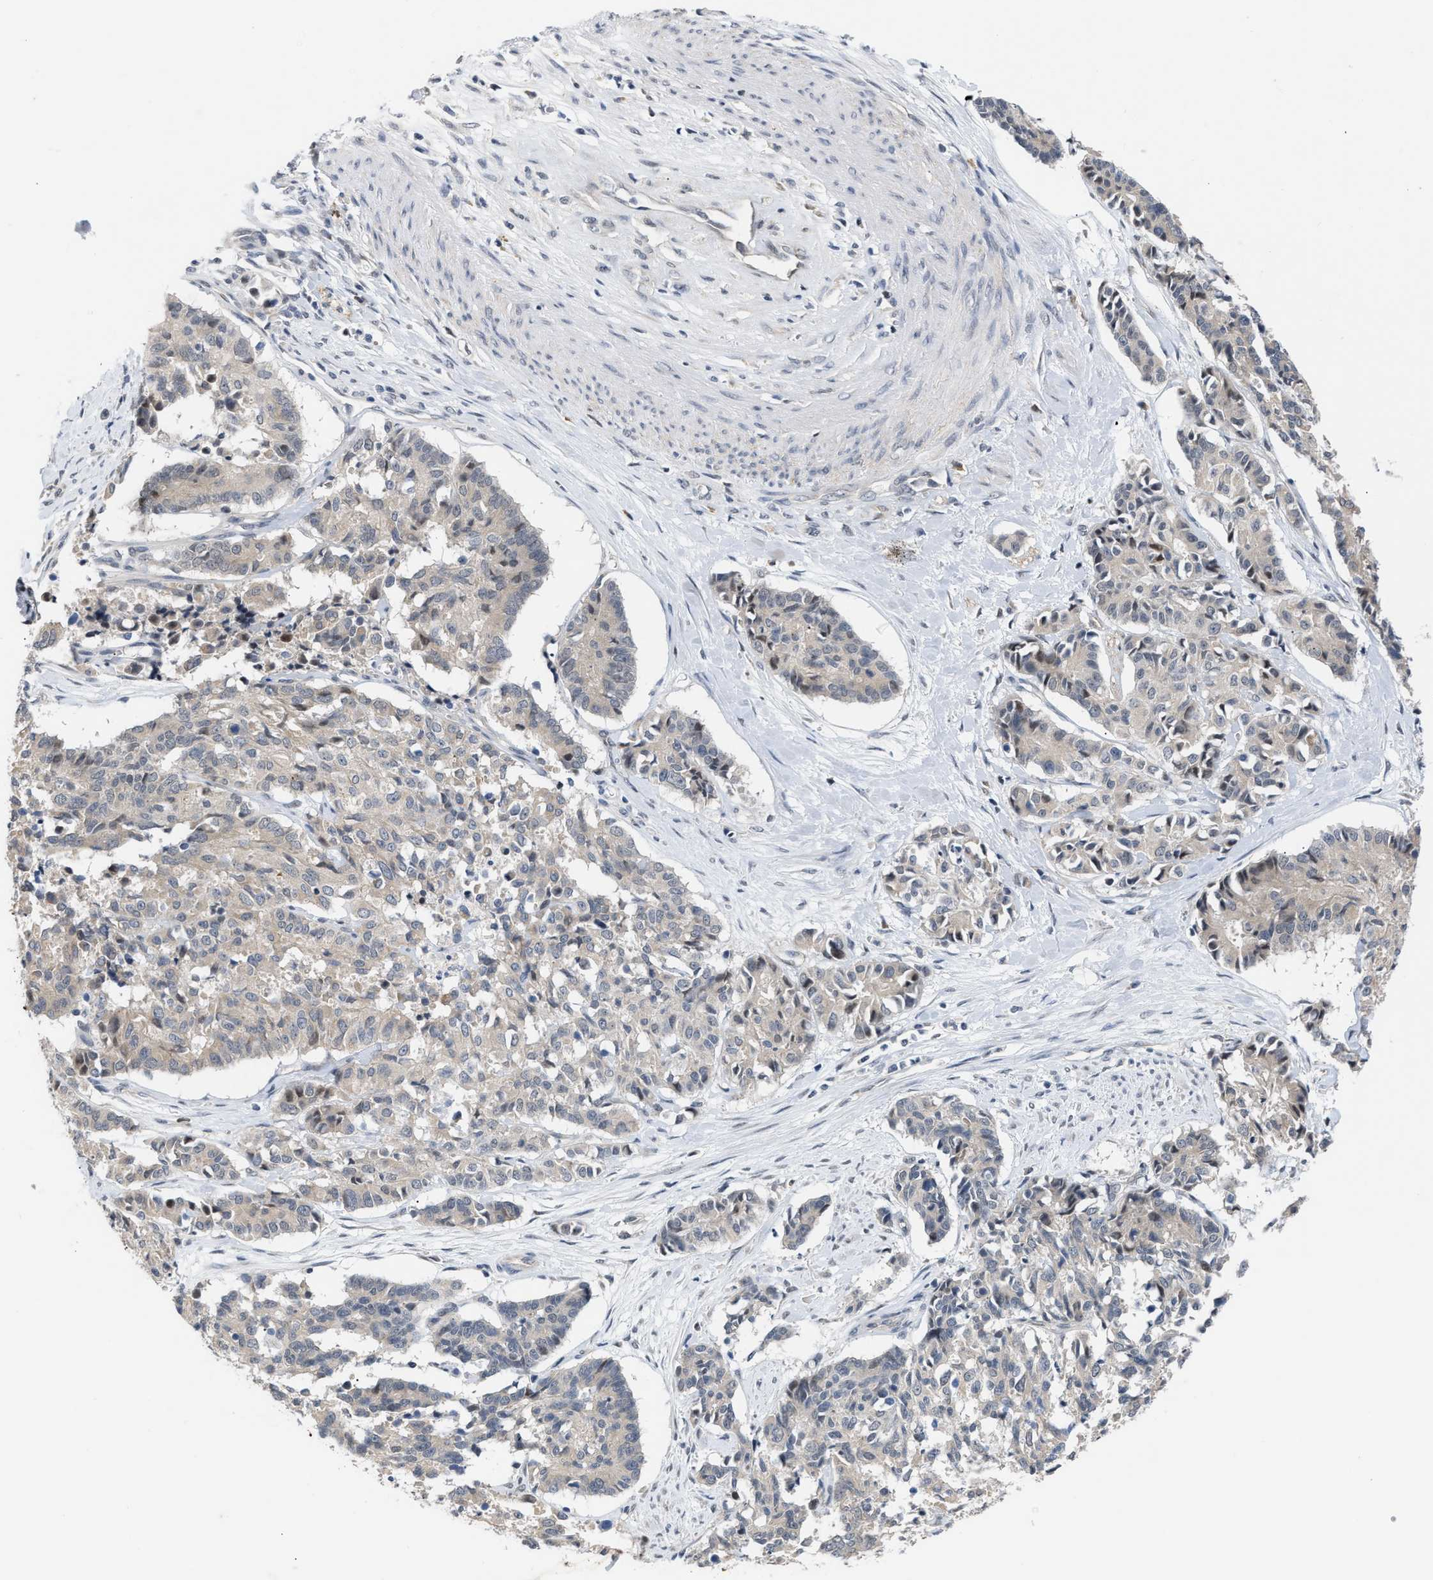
{"staining": {"intensity": "weak", "quantity": "<25%", "location": "cytoplasmic/membranous"}, "tissue": "cervical cancer", "cell_type": "Tumor cells", "image_type": "cancer", "snomed": [{"axis": "morphology", "description": "Squamous cell carcinoma, NOS"}, {"axis": "topography", "description": "Cervix"}], "caption": "DAB (3,3'-diaminobenzidine) immunohistochemical staining of human squamous cell carcinoma (cervical) shows no significant expression in tumor cells.", "gene": "TXNRD3", "patient": {"sex": "female", "age": 35}}